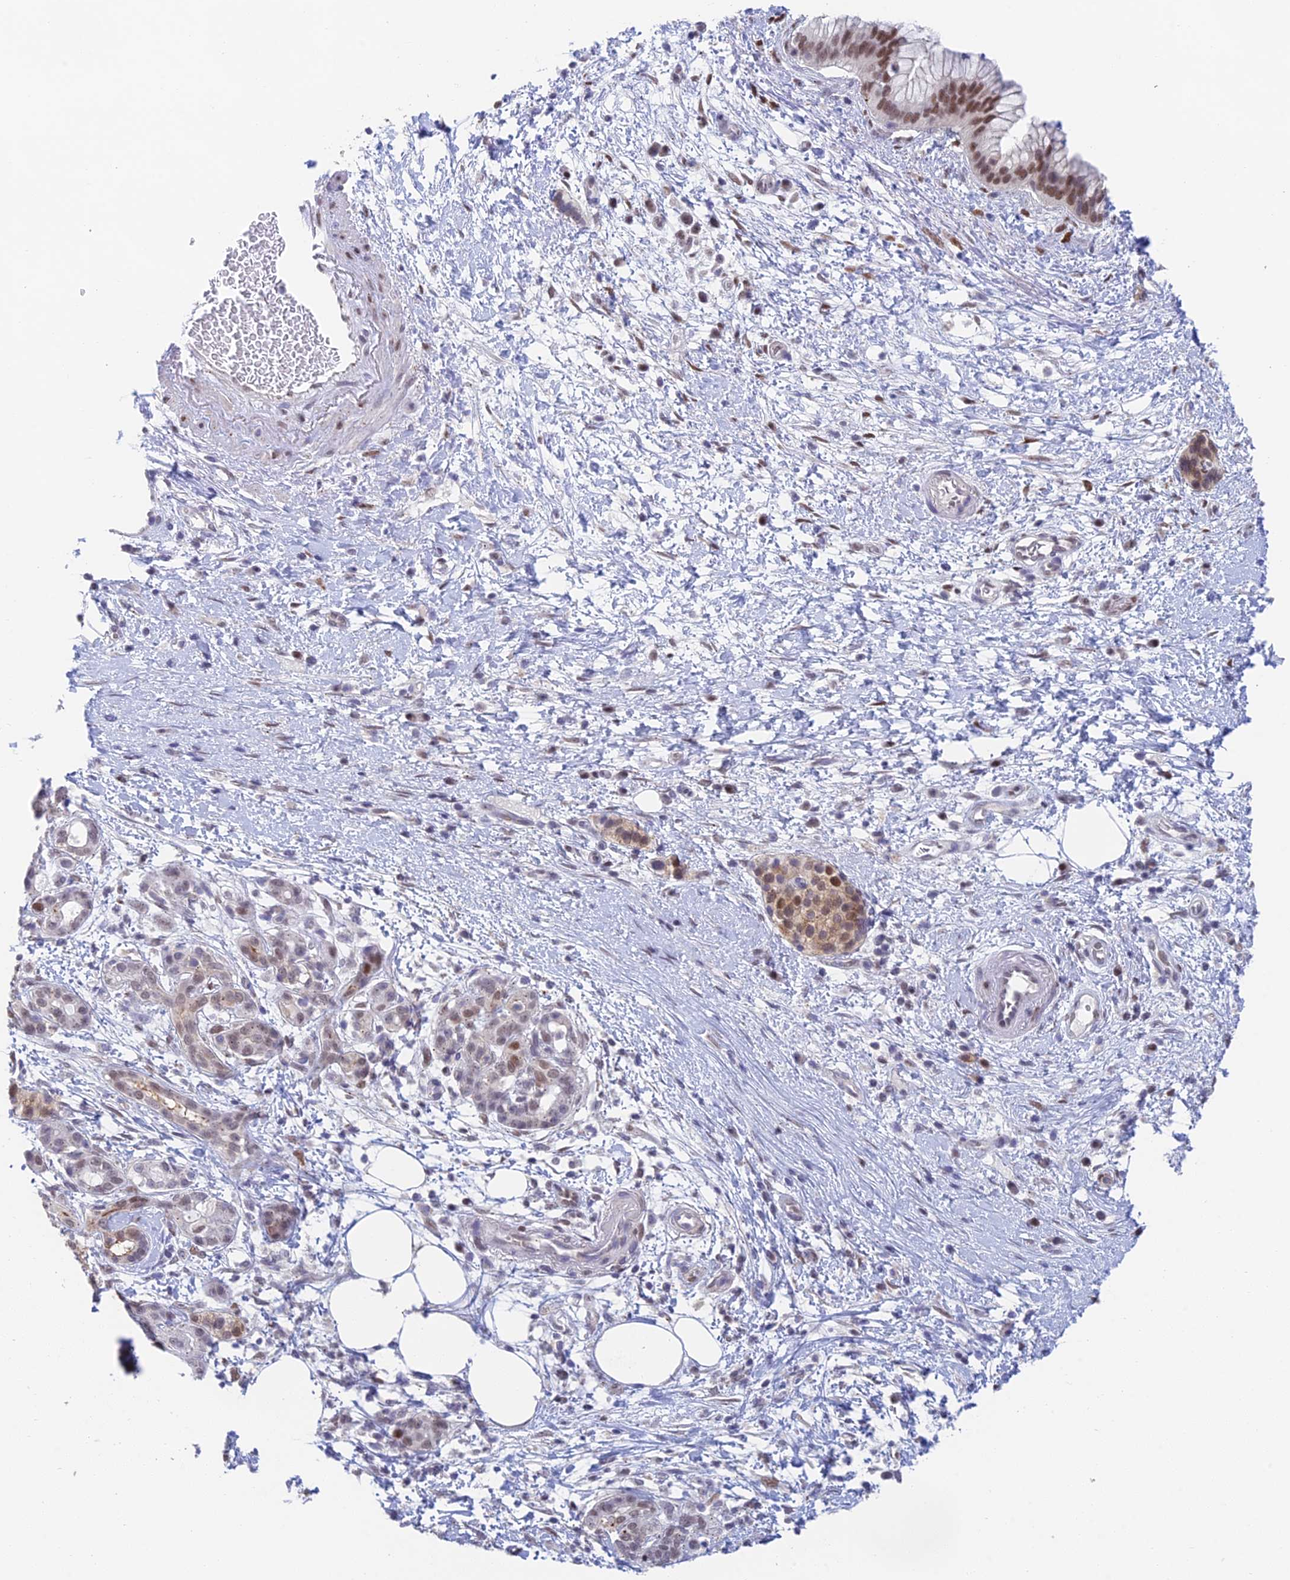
{"staining": {"intensity": "moderate", "quantity": ">75%", "location": "nuclear"}, "tissue": "pancreatic cancer", "cell_type": "Tumor cells", "image_type": "cancer", "snomed": [{"axis": "morphology", "description": "Adenocarcinoma, NOS"}, {"axis": "topography", "description": "Pancreas"}], "caption": "Human pancreatic cancer (adenocarcinoma) stained with a brown dye reveals moderate nuclear positive staining in about >75% of tumor cells.", "gene": "MRPL17", "patient": {"sex": "female", "age": 73}}